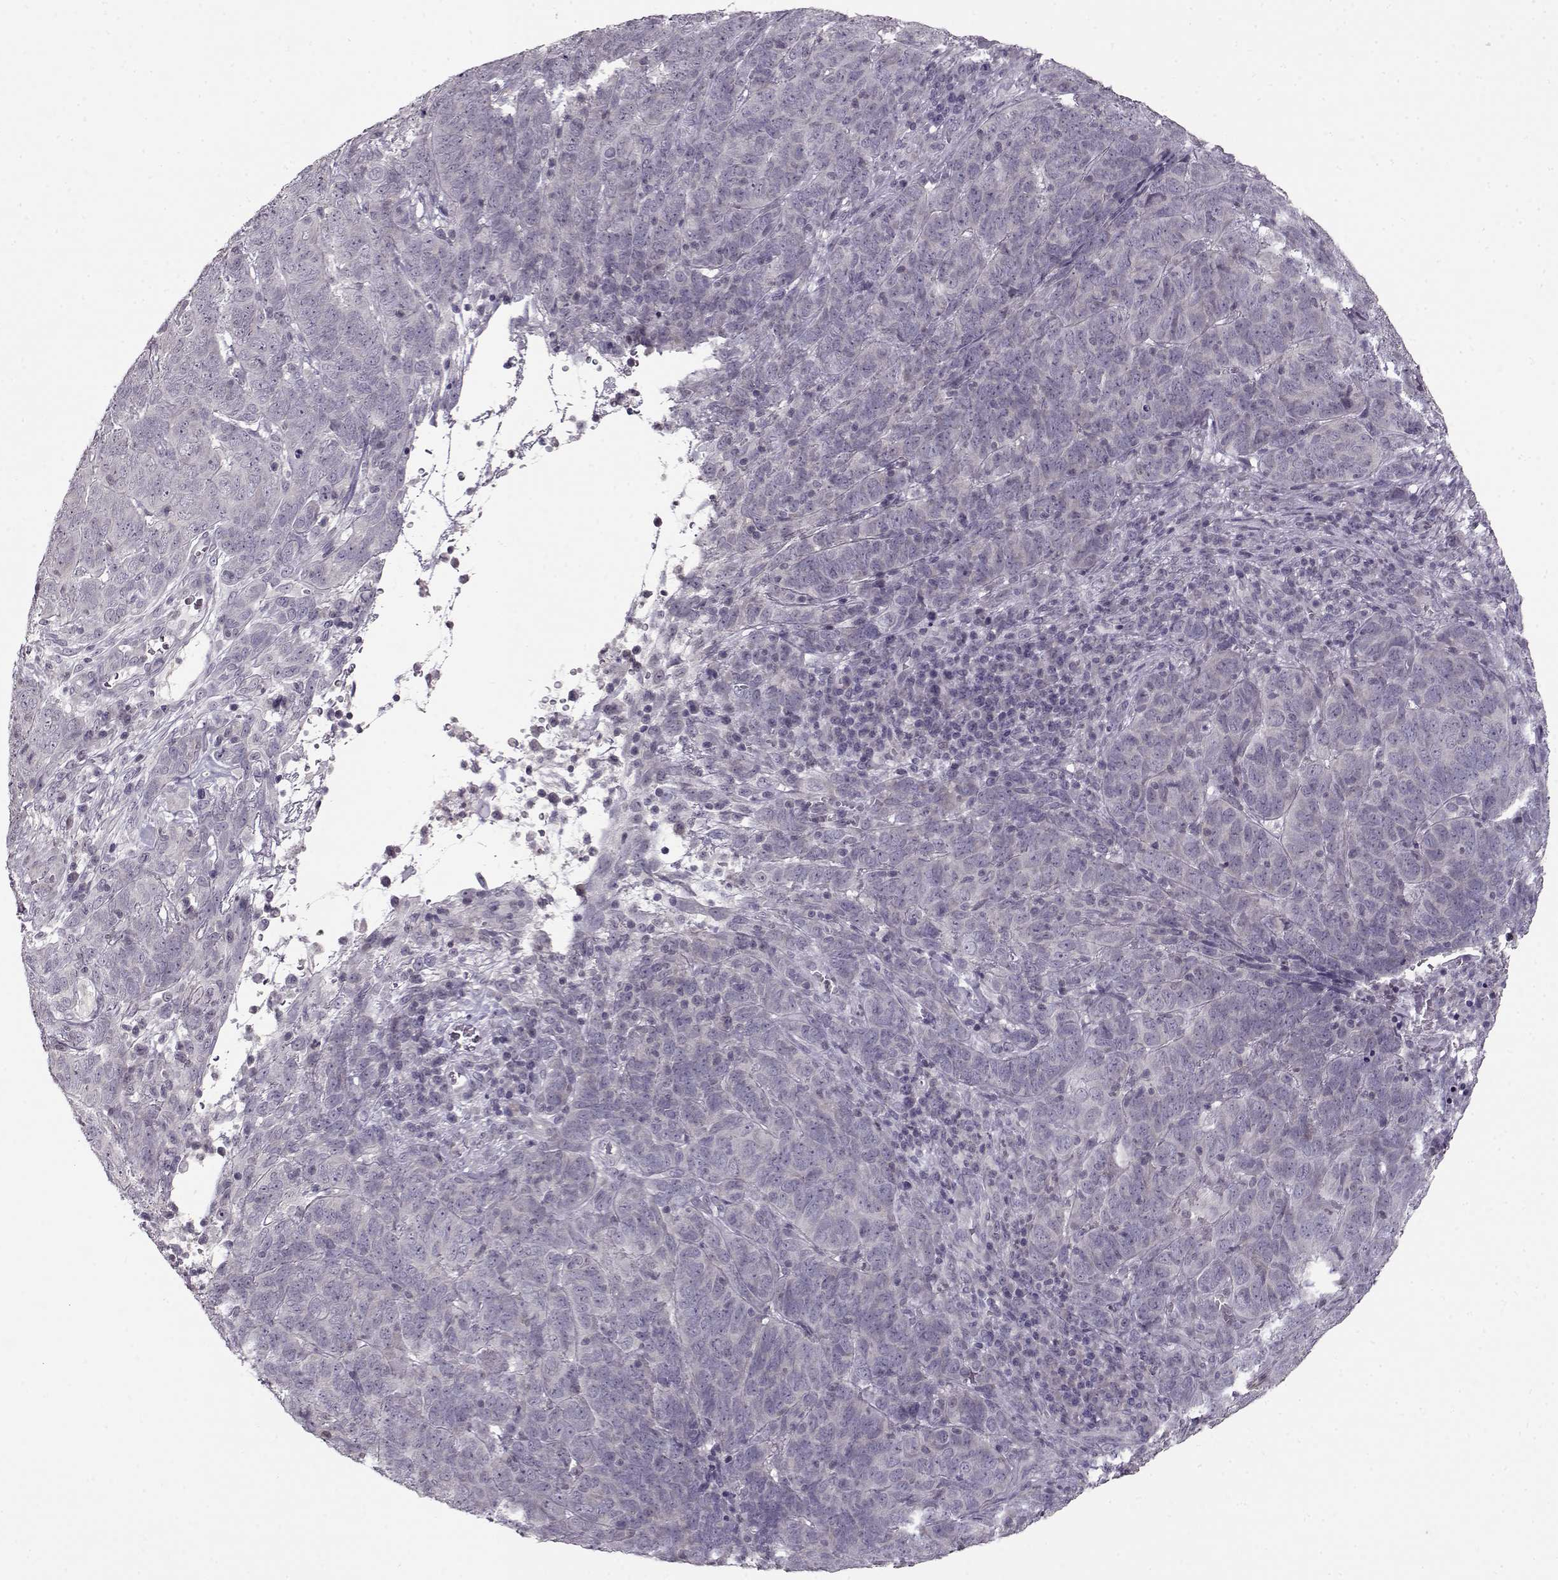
{"staining": {"intensity": "negative", "quantity": "none", "location": "none"}, "tissue": "skin cancer", "cell_type": "Tumor cells", "image_type": "cancer", "snomed": [{"axis": "morphology", "description": "Squamous cell carcinoma, NOS"}, {"axis": "topography", "description": "Skin"}, {"axis": "topography", "description": "Anal"}], "caption": "Squamous cell carcinoma (skin) was stained to show a protein in brown. There is no significant positivity in tumor cells. Nuclei are stained in blue.", "gene": "RP1L1", "patient": {"sex": "female", "age": 51}}